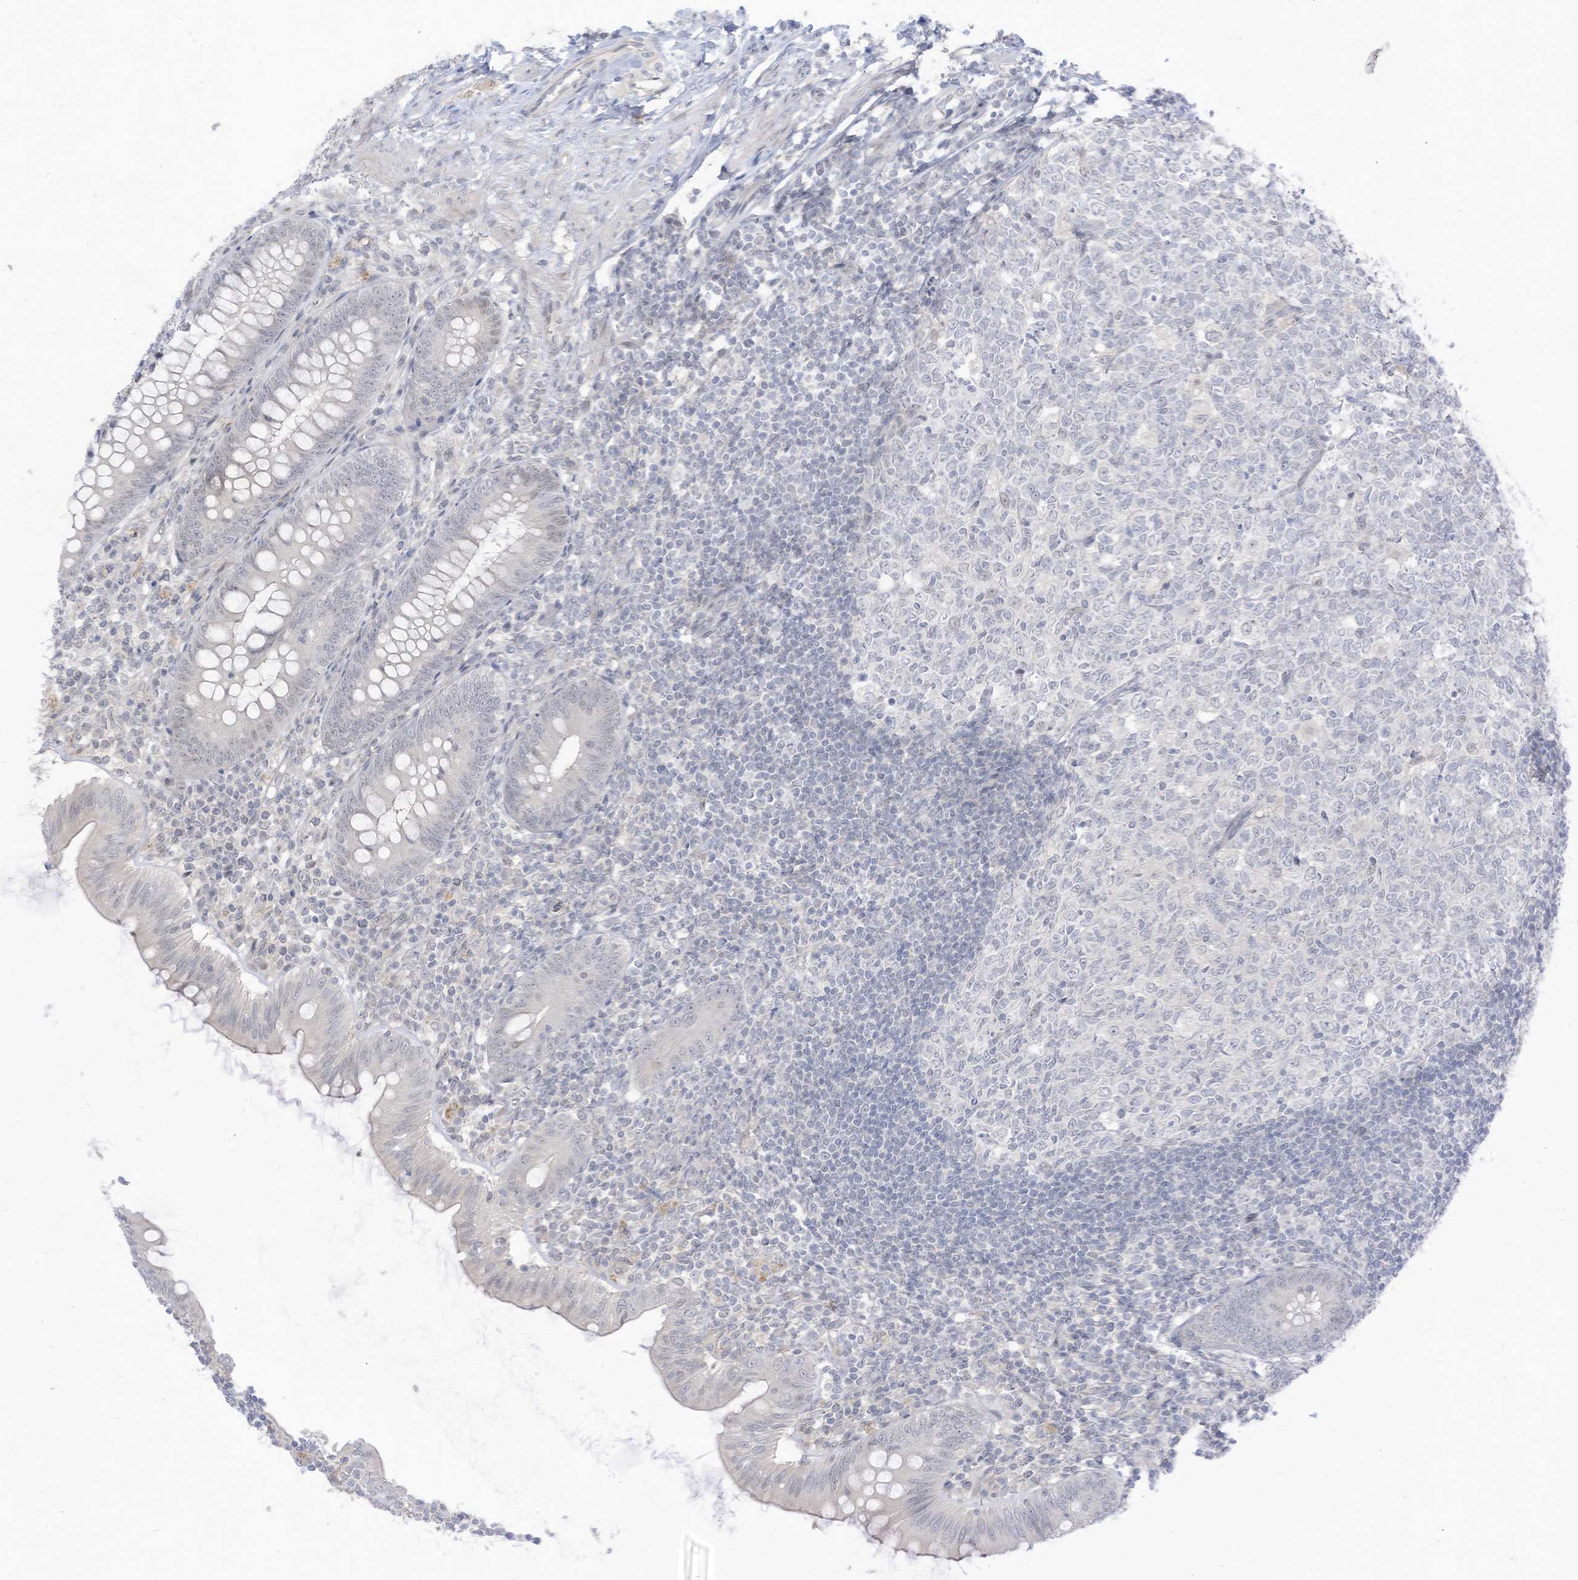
{"staining": {"intensity": "weak", "quantity": "<25%", "location": "cytoplasmic/membranous"}, "tissue": "appendix", "cell_type": "Glandular cells", "image_type": "normal", "snomed": [{"axis": "morphology", "description": "Normal tissue, NOS"}, {"axis": "topography", "description": "Appendix"}], "caption": "This photomicrograph is of benign appendix stained with IHC to label a protein in brown with the nuclei are counter-stained blue. There is no expression in glandular cells. (DAB immunohistochemistry (IHC), high magnification).", "gene": "ASPRV1", "patient": {"sex": "male", "age": 14}}